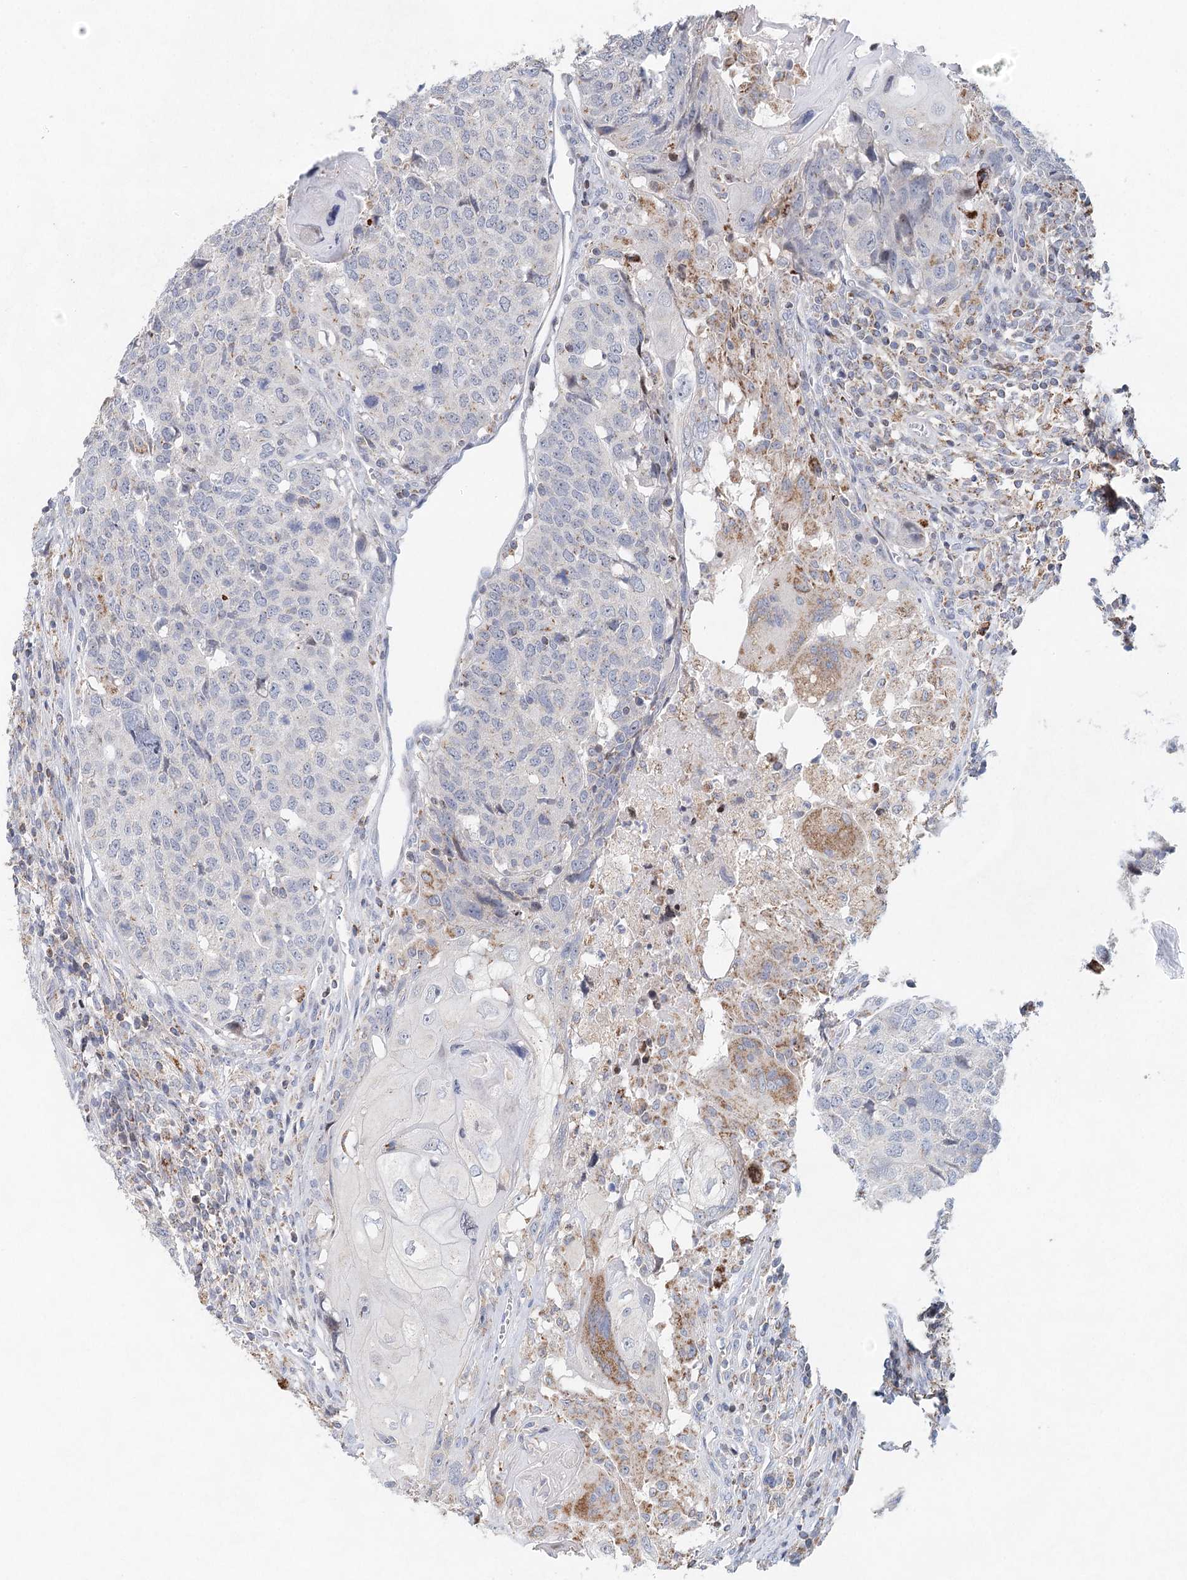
{"staining": {"intensity": "moderate", "quantity": "<25%", "location": "cytoplasmic/membranous"}, "tissue": "head and neck cancer", "cell_type": "Tumor cells", "image_type": "cancer", "snomed": [{"axis": "morphology", "description": "Squamous cell carcinoma, NOS"}, {"axis": "topography", "description": "Head-Neck"}], "caption": "There is low levels of moderate cytoplasmic/membranous expression in tumor cells of squamous cell carcinoma (head and neck), as demonstrated by immunohistochemical staining (brown color).", "gene": "XPO6", "patient": {"sex": "male", "age": 66}}